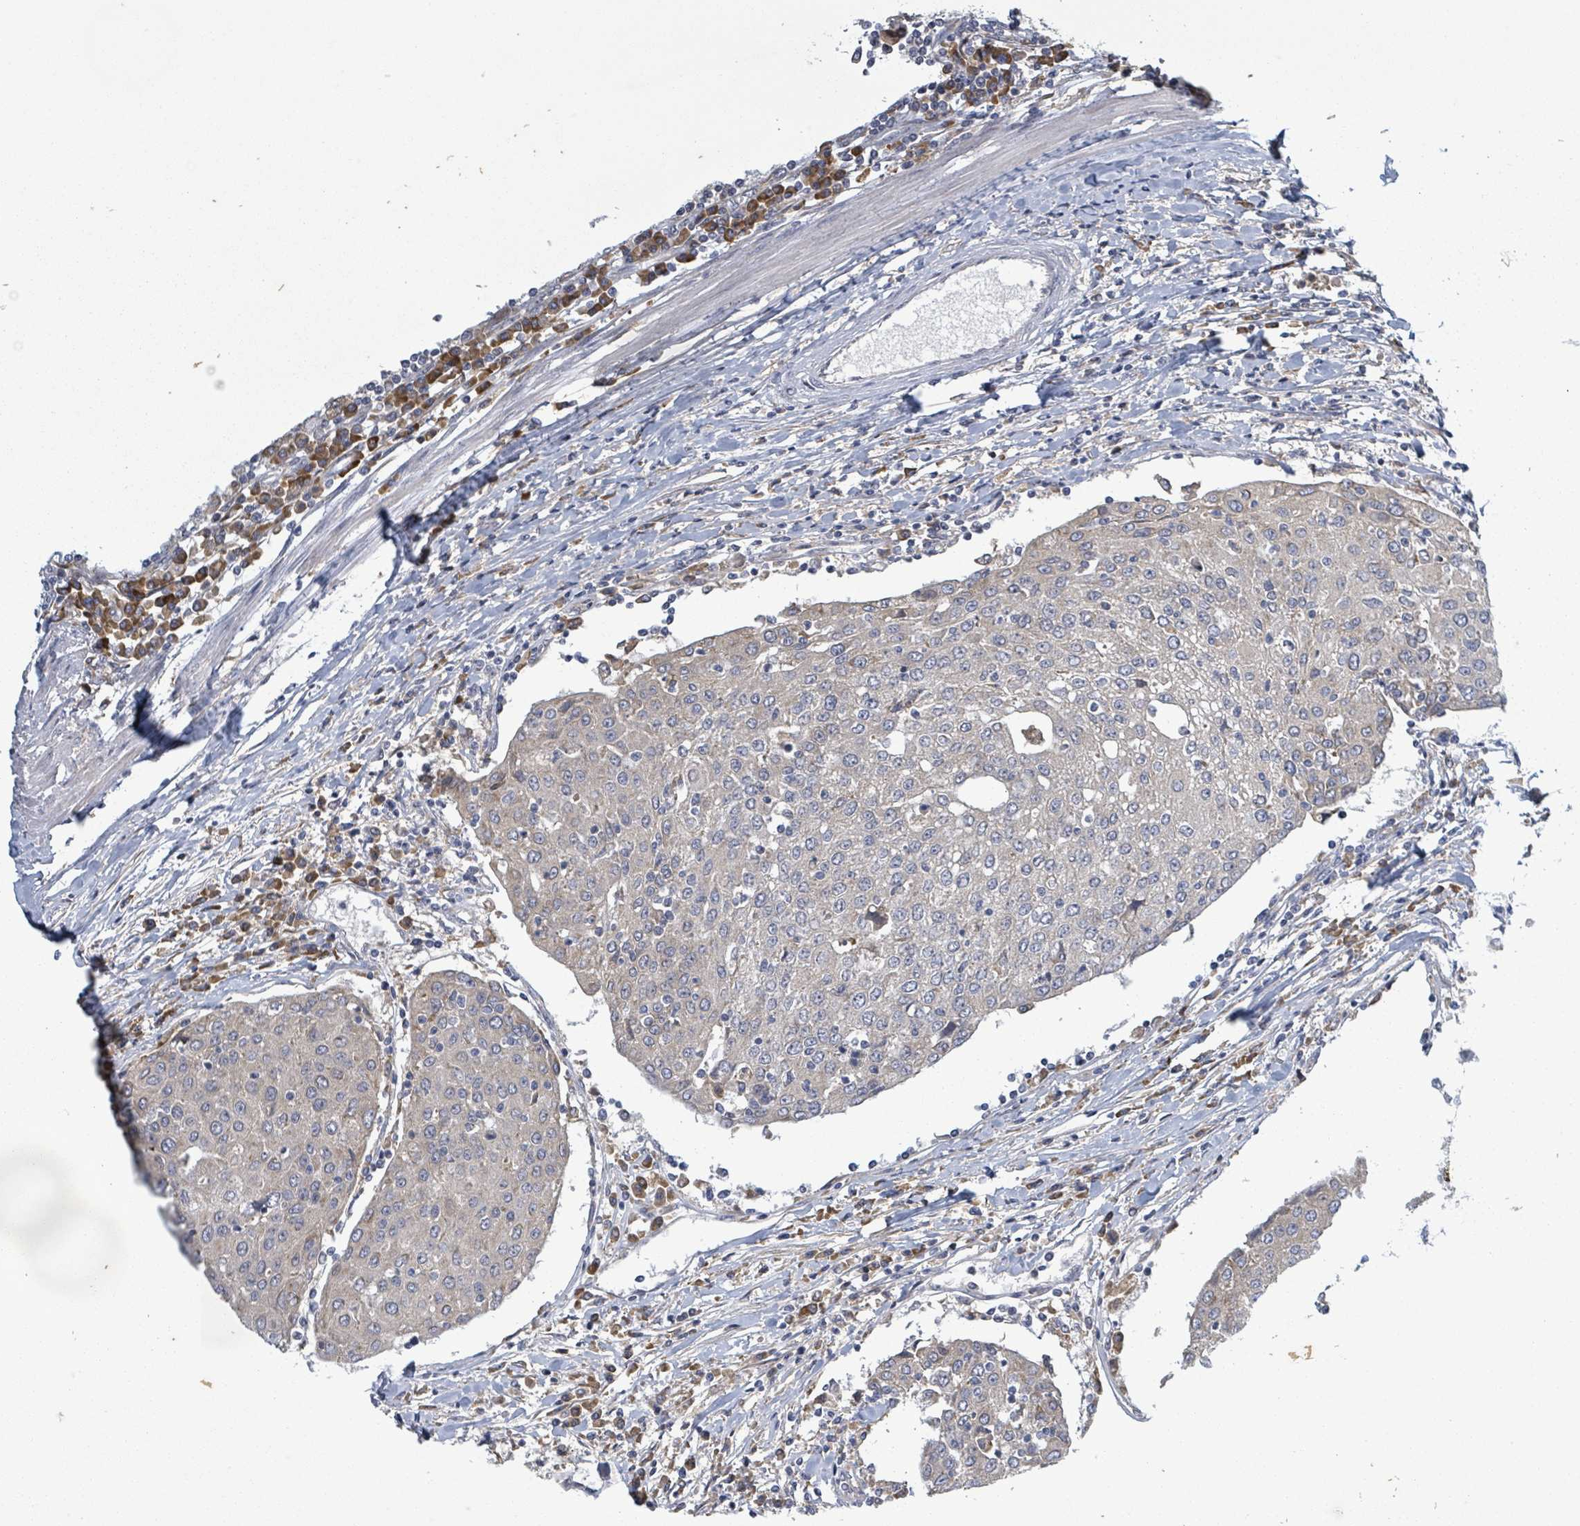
{"staining": {"intensity": "negative", "quantity": "none", "location": "none"}, "tissue": "urothelial cancer", "cell_type": "Tumor cells", "image_type": "cancer", "snomed": [{"axis": "morphology", "description": "Urothelial carcinoma, High grade"}, {"axis": "topography", "description": "Urinary bladder"}], "caption": "Protein analysis of urothelial cancer displays no significant expression in tumor cells.", "gene": "ATP13A1", "patient": {"sex": "female", "age": 85}}